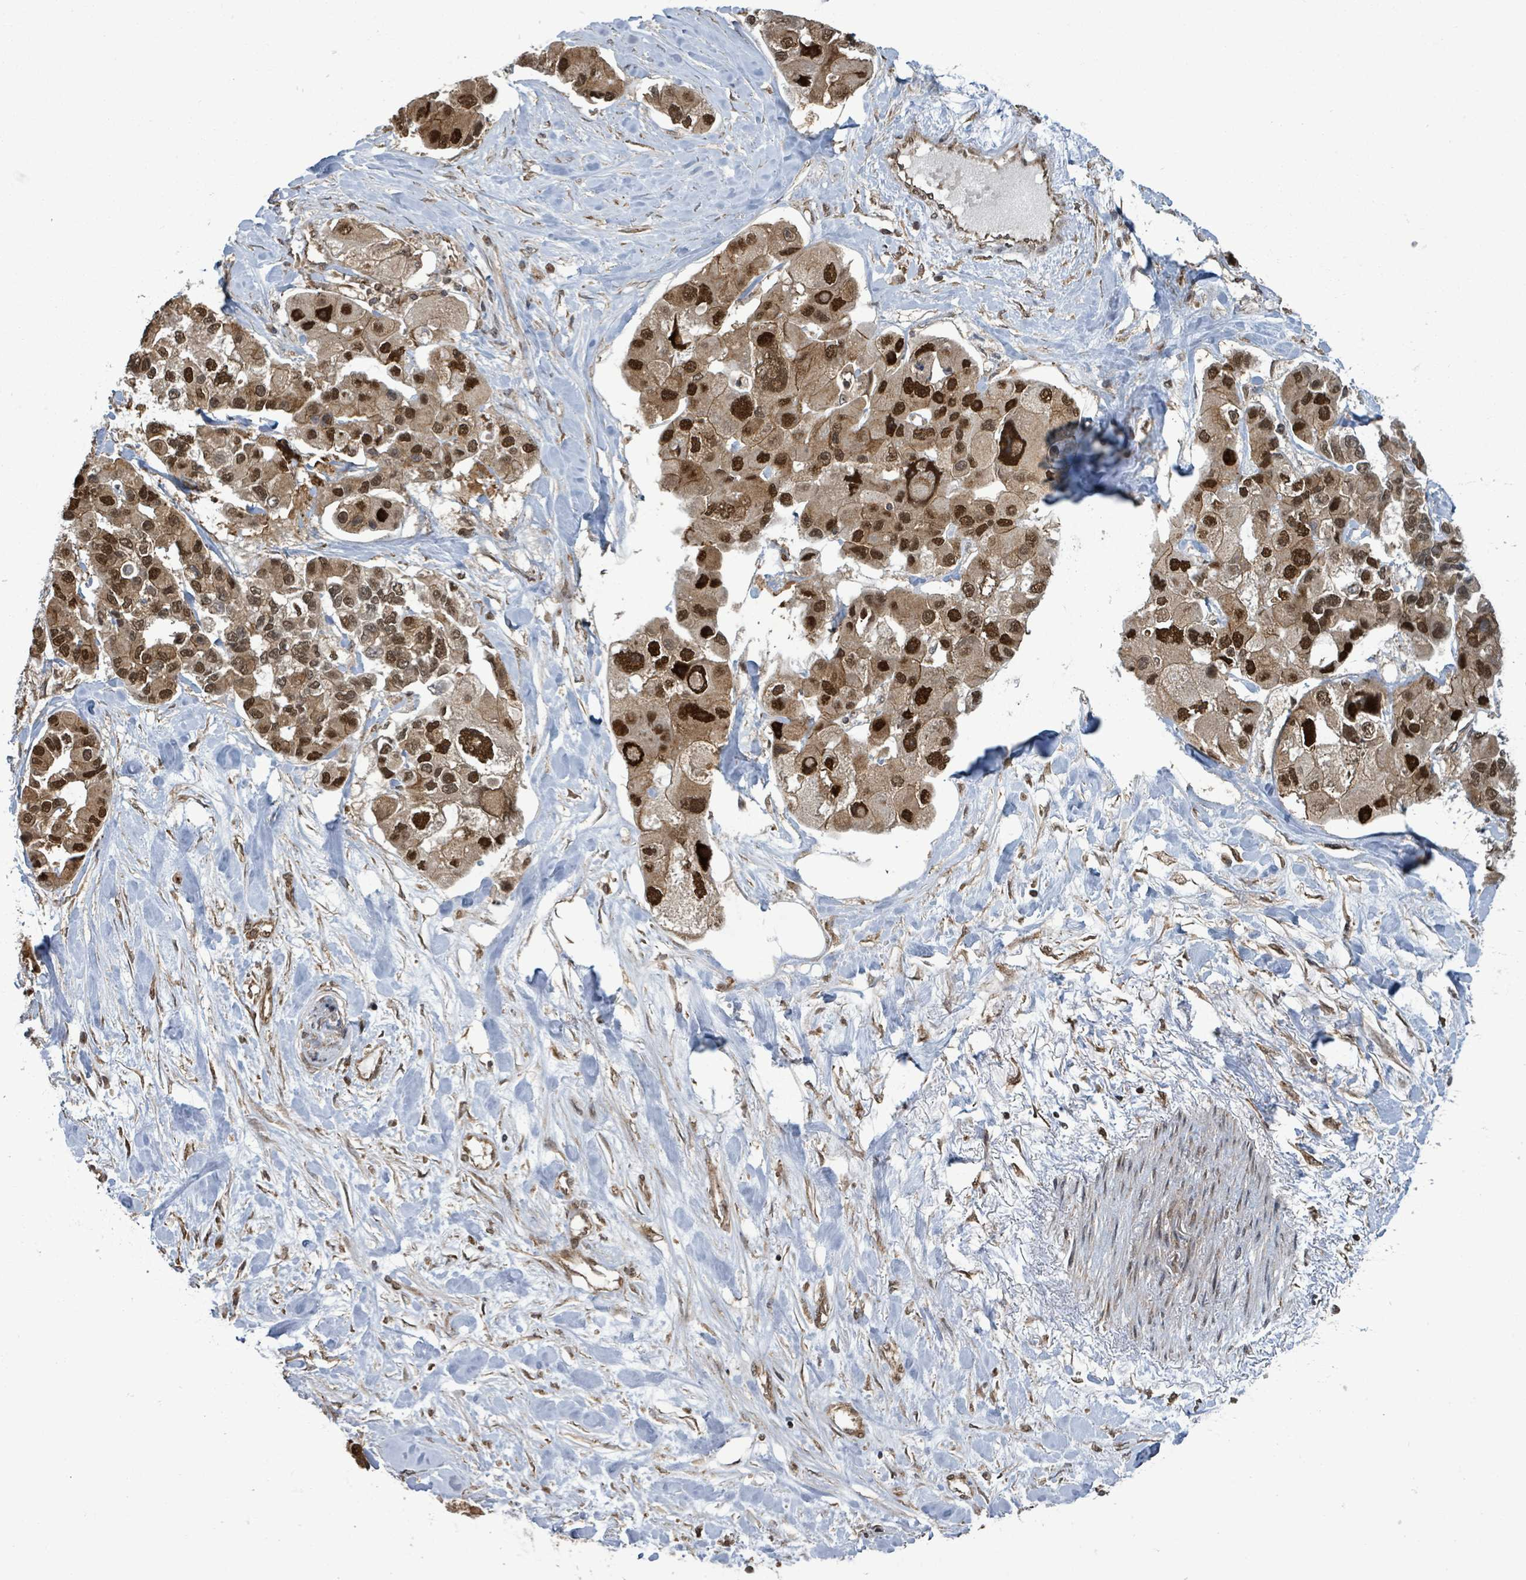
{"staining": {"intensity": "strong", "quantity": ">75%", "location": "cytoplasmic/membranous,nuclear"}, "tissue": "lung cancer", "cell_type": "Tumor cells", "image_type": "cancer", "snomed": [{"axis": "morphology", "description": "Adenocarcinoma, NOS"}, {"axis": "topography", "description": "Lung"}], "caption": "Lung cancer (adenocarcinoma) stained with a protein marker exhibits strong staining in tumor cells.", "gene": "KLC1", "patient": {"sex": "female", "age": 54}}